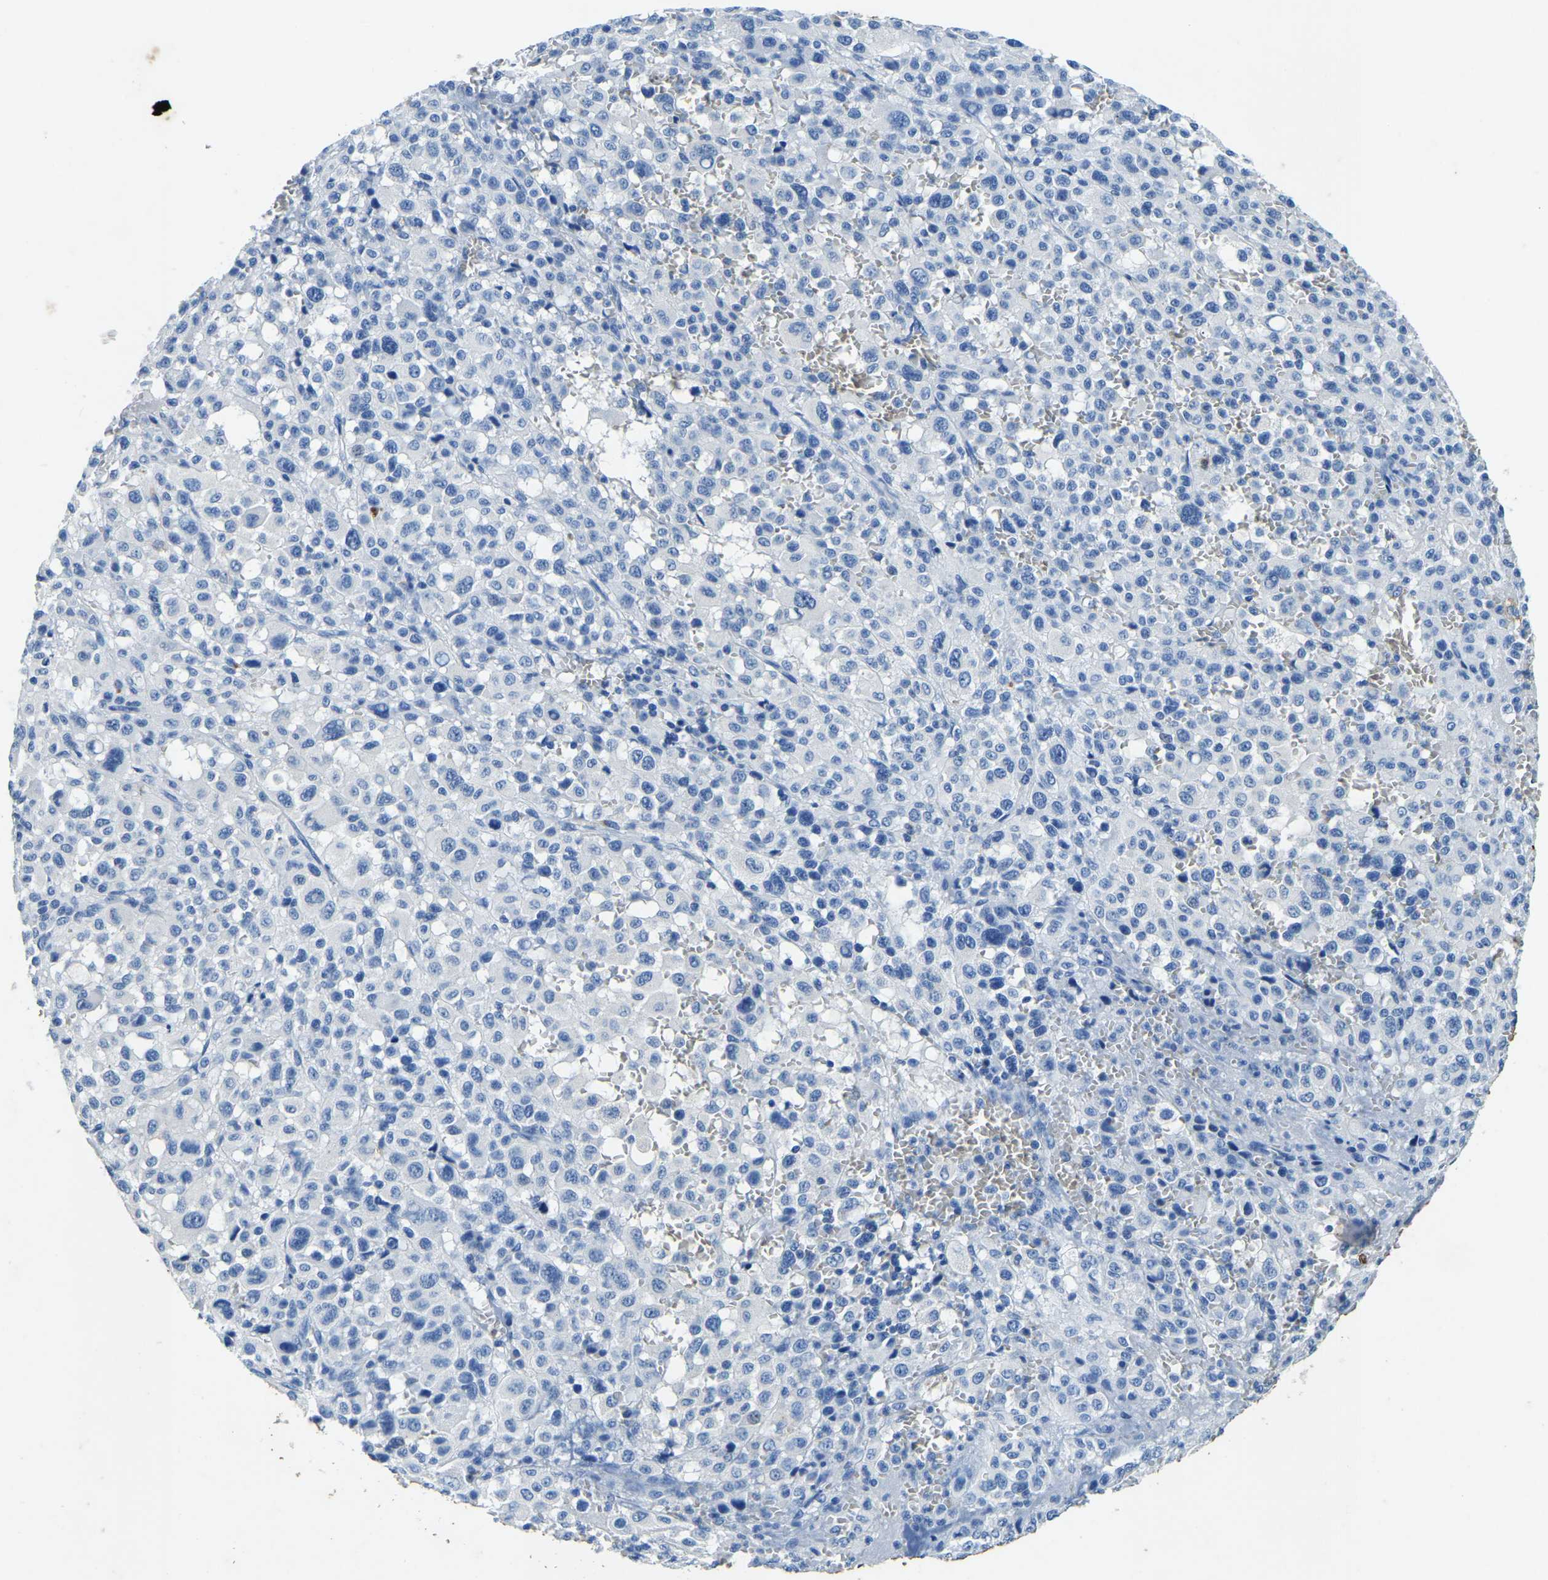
{"staining": {"intensity": "negative", "quantity": "none", "location": "none"}, "tissue": "melanoma", "cell_type": "Tumor cells", "image_type": "cancer", "snomed": [{"axis": "morphology", "description": "Malignant melanoma, Metastatic site"}, {"axis": "topography", "description": "Skin"}], "caption": "IHC histopathology image of malignant melanoma (metastatic site) stained for a protein (brown), which shows no expression in tumor cells.", "gene": "UBN2", "patient": {"sex": "female", "age": 74}}